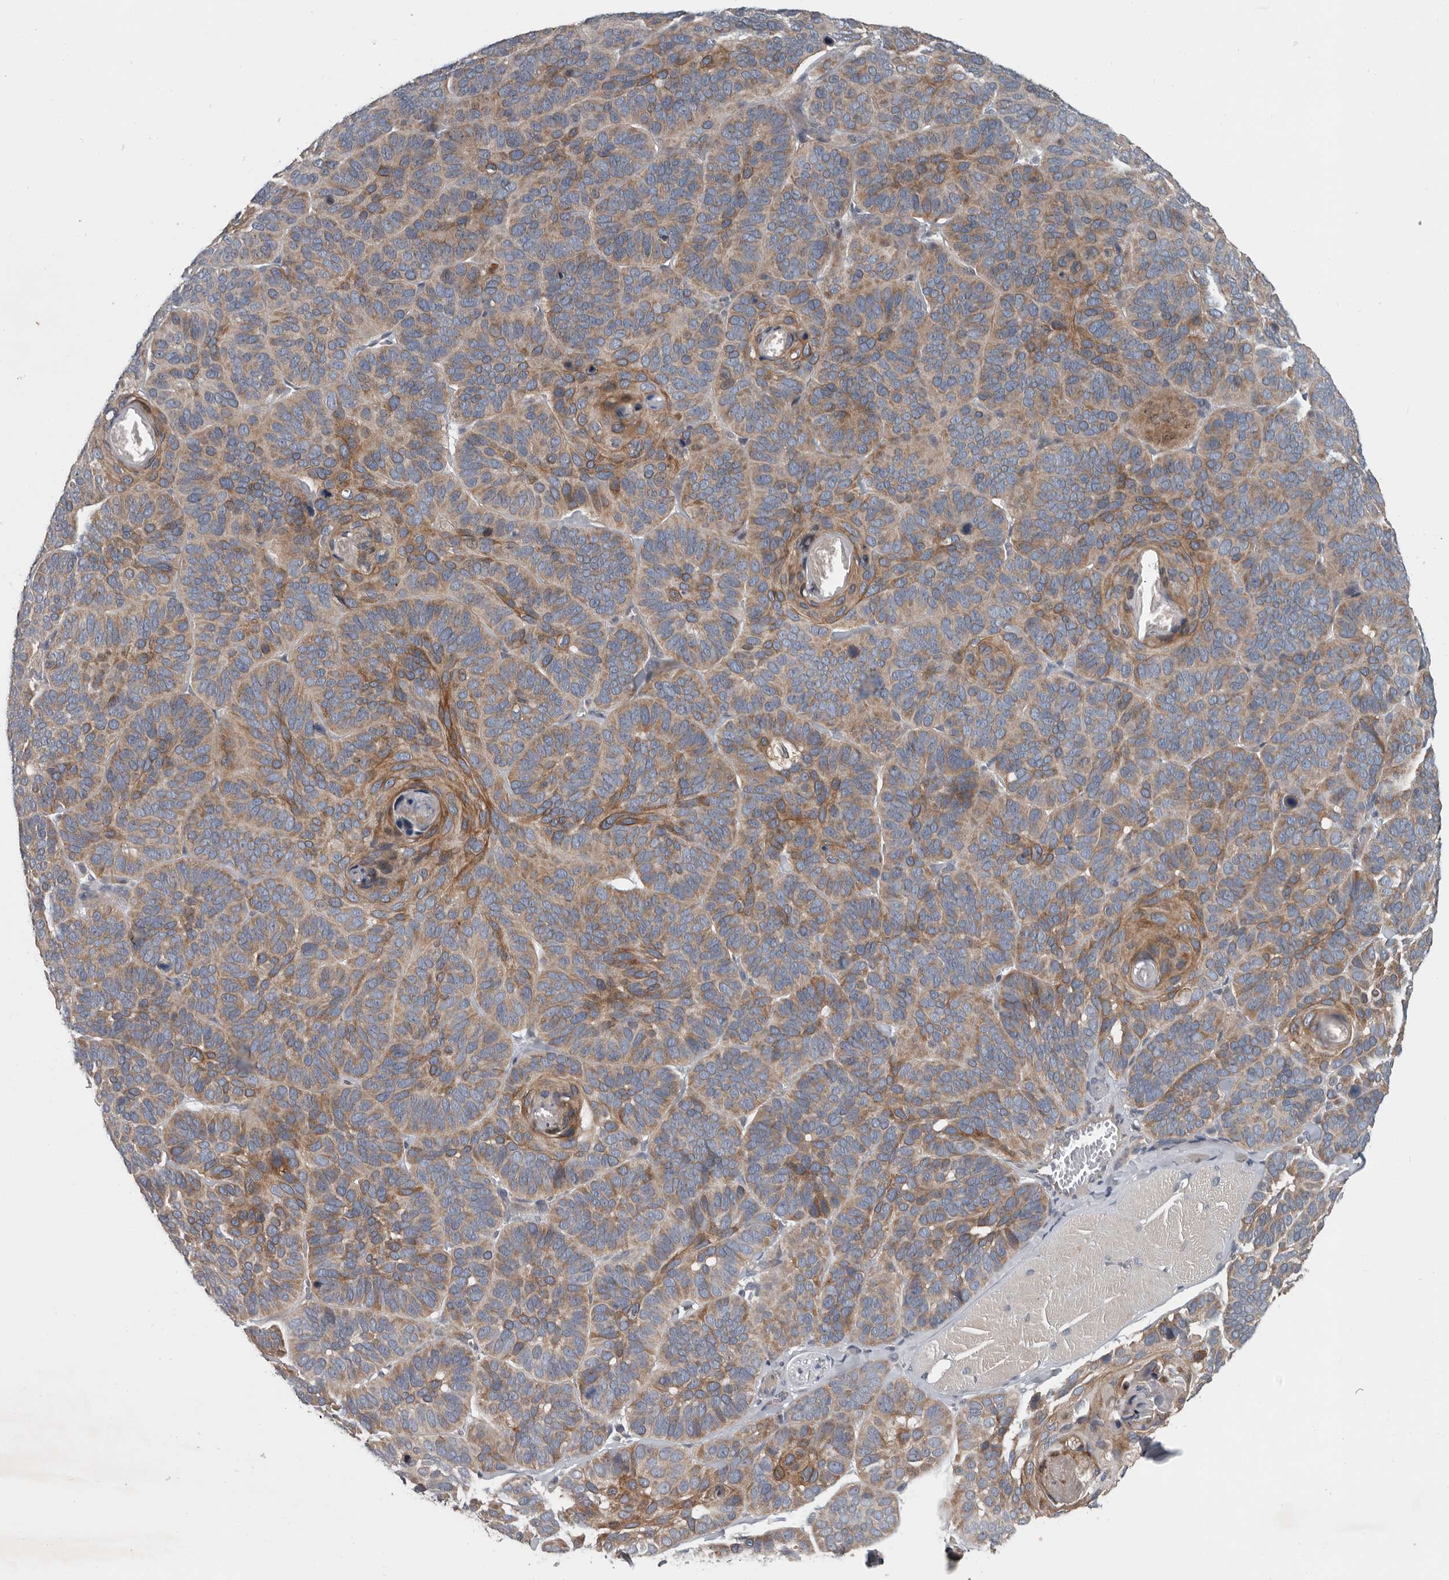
{"staining": {"intensity": "moderate", "quantity": ">75%", "location": "cytoplasmic/membranous"}, "tissue": "skin cancer", "cell_type": "Tumor cells", "image_type": "cancer", "snomed": [{"axis": "morphology", "description": "Basal cell carcinoma"}, {"axis": "topography", "description": "Skin"}], "caption": "Brown immunohistochemical staining in skin cancer (basal cell carcinoma) displays moderate cytoplasmic/membranous expression in about >75% of tumor cells.", "gene": "TMEM199", "patient": {"sex": "male", "age": 62}}